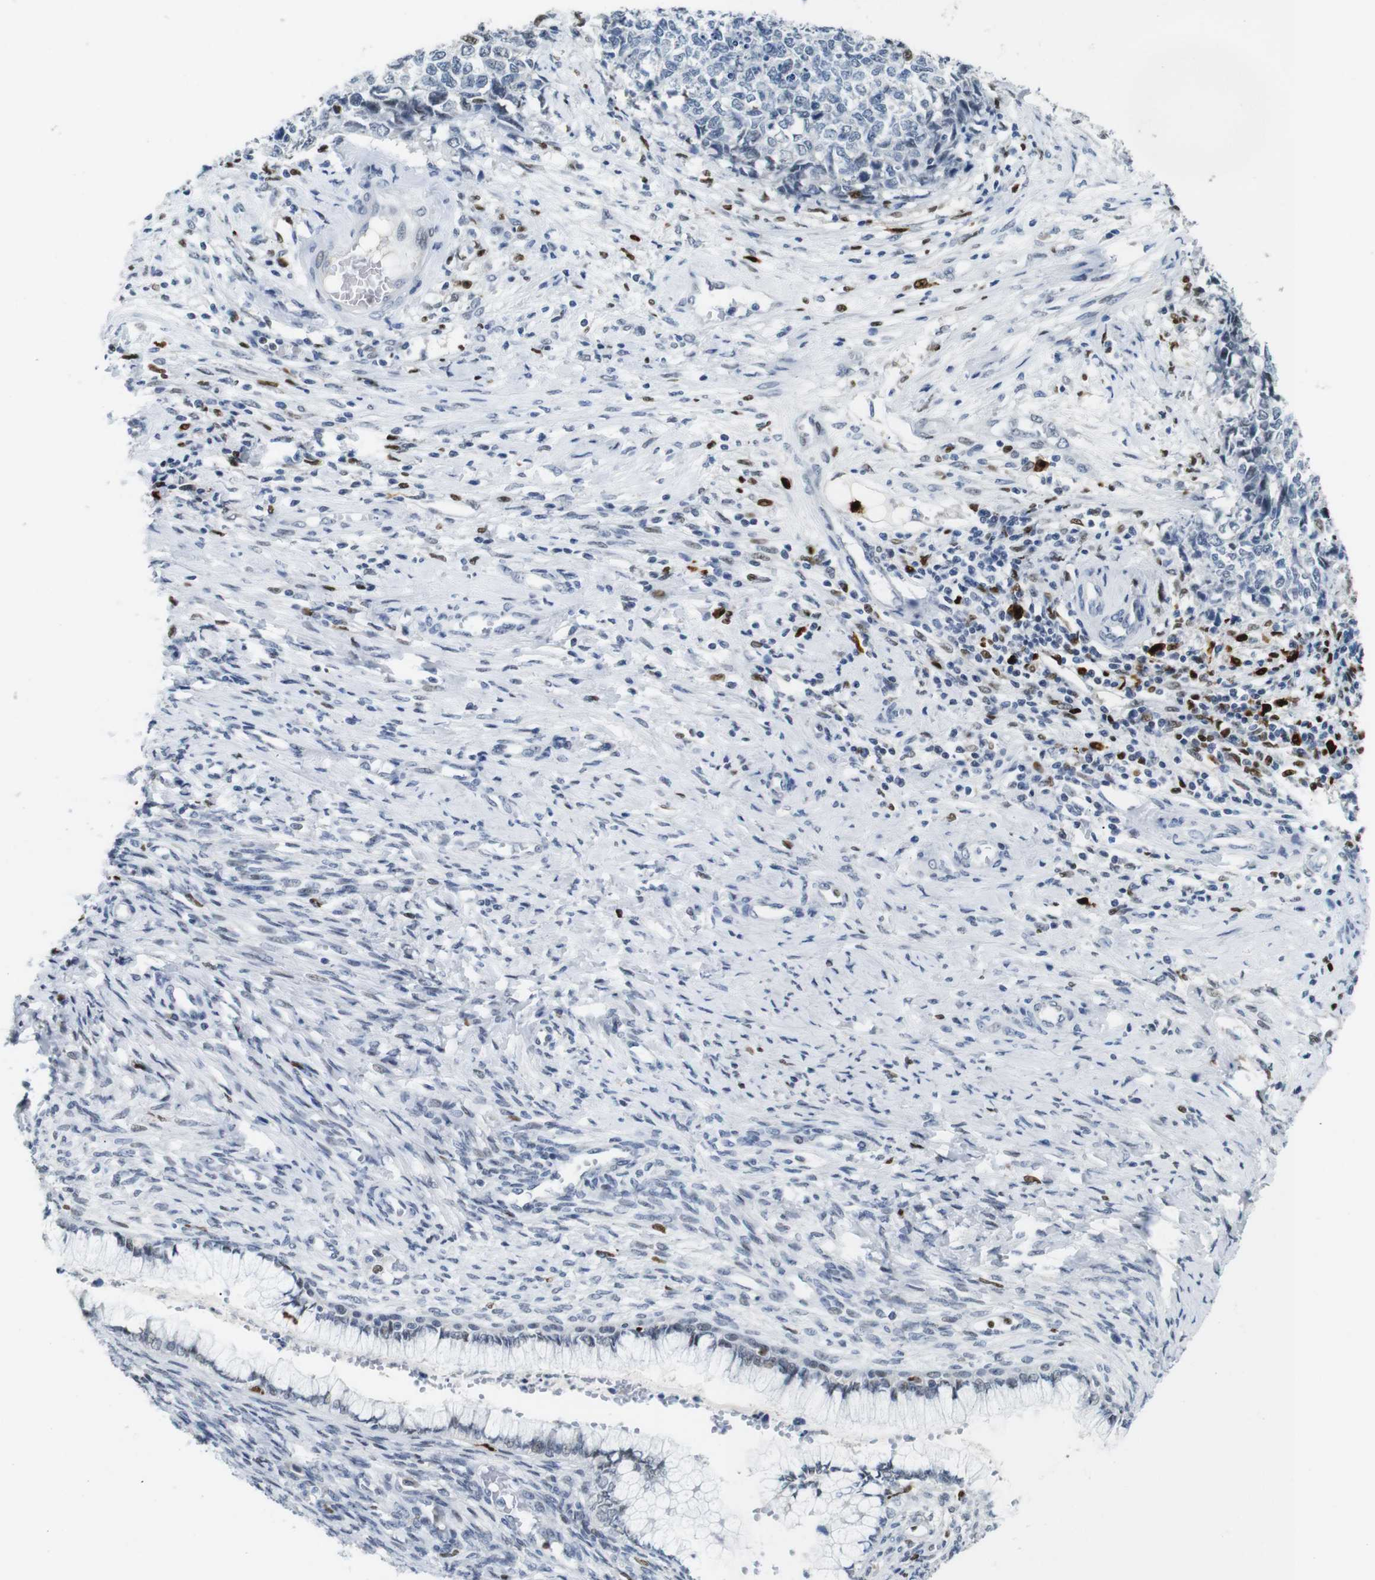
{"staining": {"intensity": "negative", "quantity": "none", "location": "none"}, "tissue": "cervical cancer", "cell_type": "Tumor cells", "image_type": "cancer", "snomed": [{"axis": "morphology", "description": "Squamous cell carcinoma, NOS"}, {"axis": "topography", "description": "Cervix"}], "caption": "Immunohistochemistry (IHC) of human cervical squamous cell carcinoma reveals no expression in tumor cells. (Brightfield microscopy of DAB (3,3'-diaminobenzidine) immunohistochemistry (IHC) at high magnification).", "gene": "IRF8", "patient": {"sex": "female", "age": 63}}